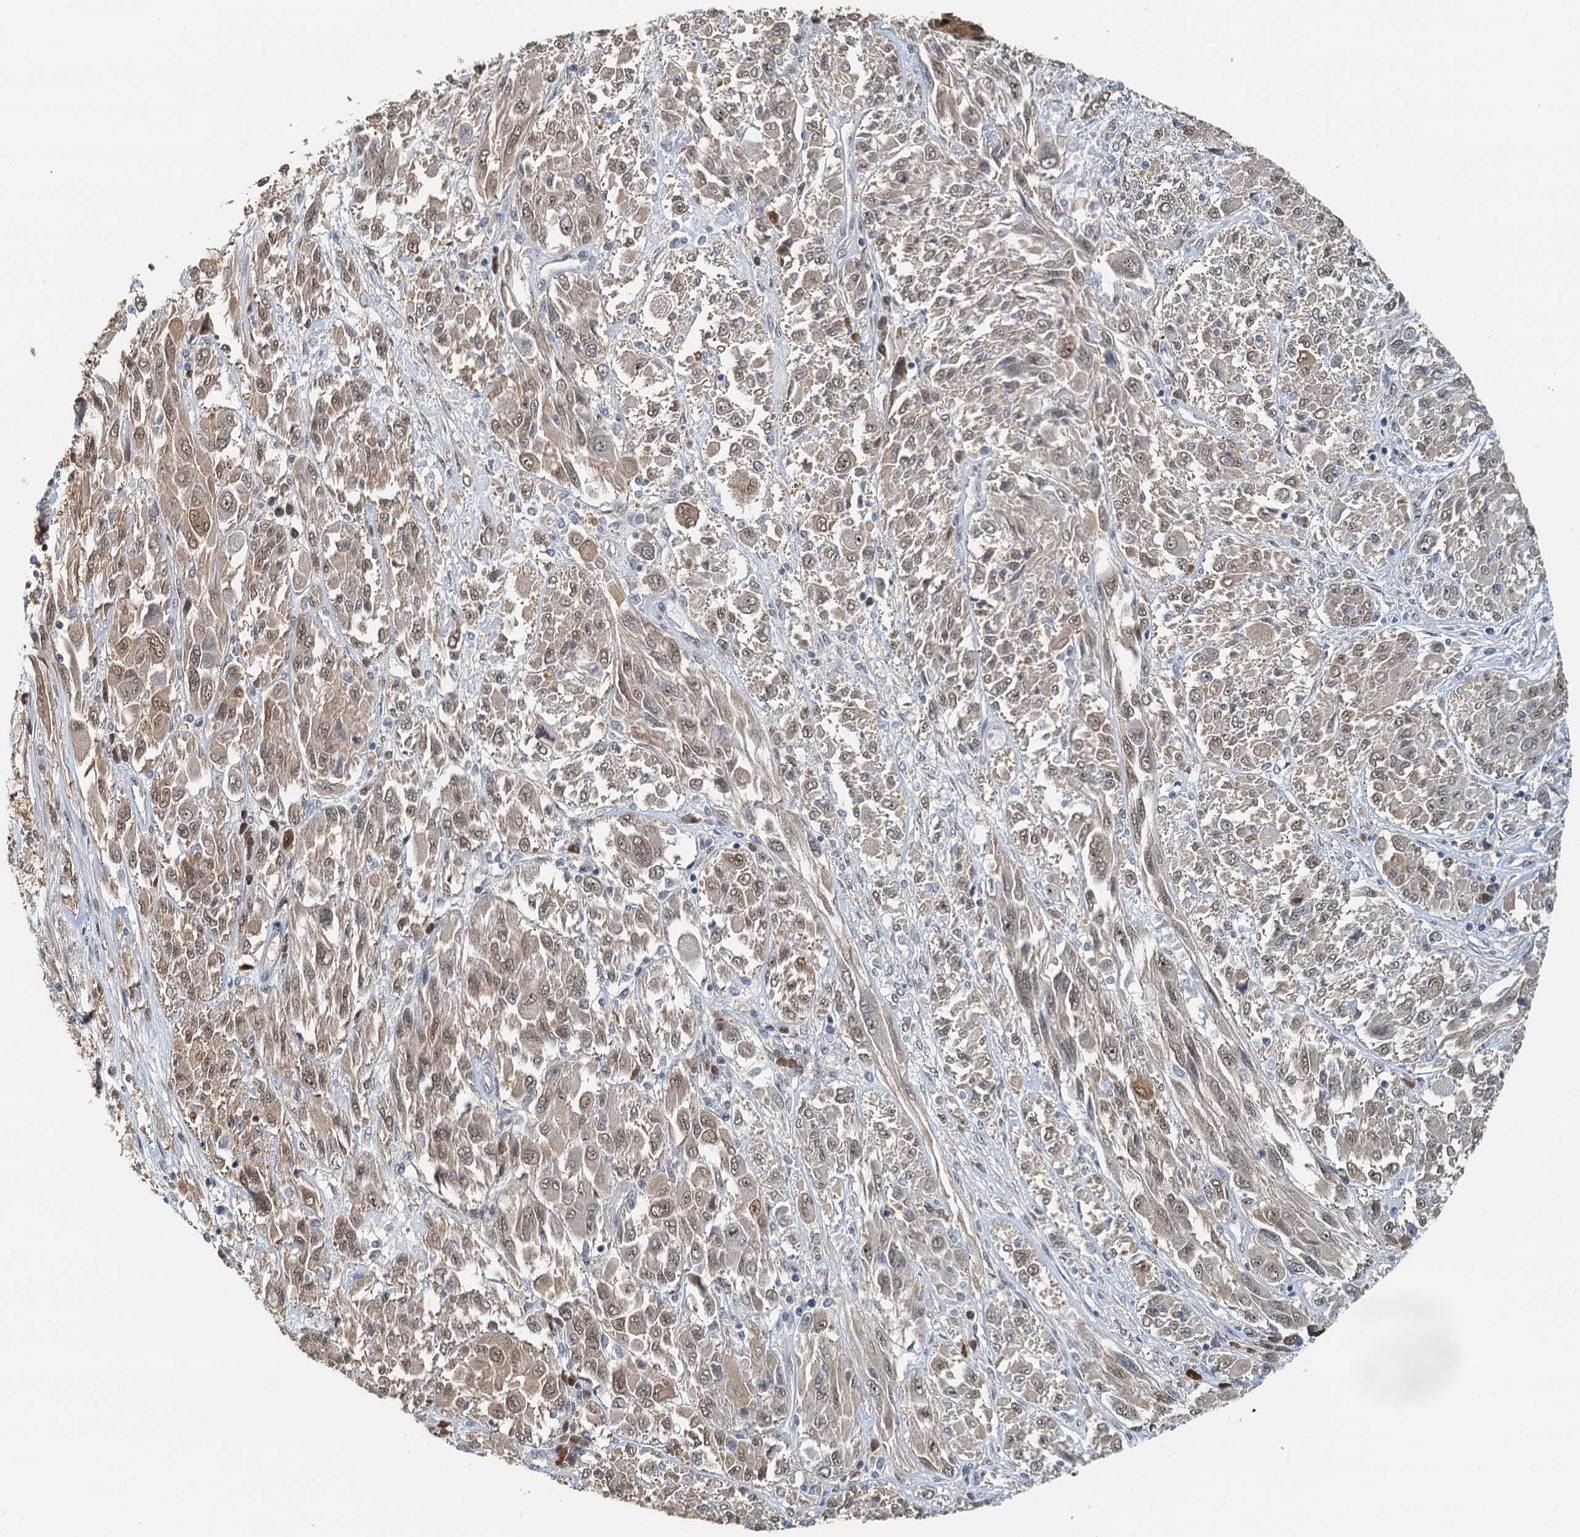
{"staining": {"intensity": "weak", "quantity": ">75%", "location": "cytoplasmic/membranous,nuclear"}, "tissue": "melanoma", "cell_type": "Tumor cells", "image_type": "cancer", "snomed": [{"axis": "morphology", "description": "Malignant melanoma, NOS"}, {"axis": "topography", "description": "Skin"}], "caption": "Immunohistochemistry (IHC) (DAB (3,3'-diaminobenzidine)) staining of human malignant melanoma shows weak cytoplasmic/membranous and nuclear protein positivity in about >75% of tumor cells.", "gene": "SPINDOC", "patient": {"sex": "female", "age": 91}}